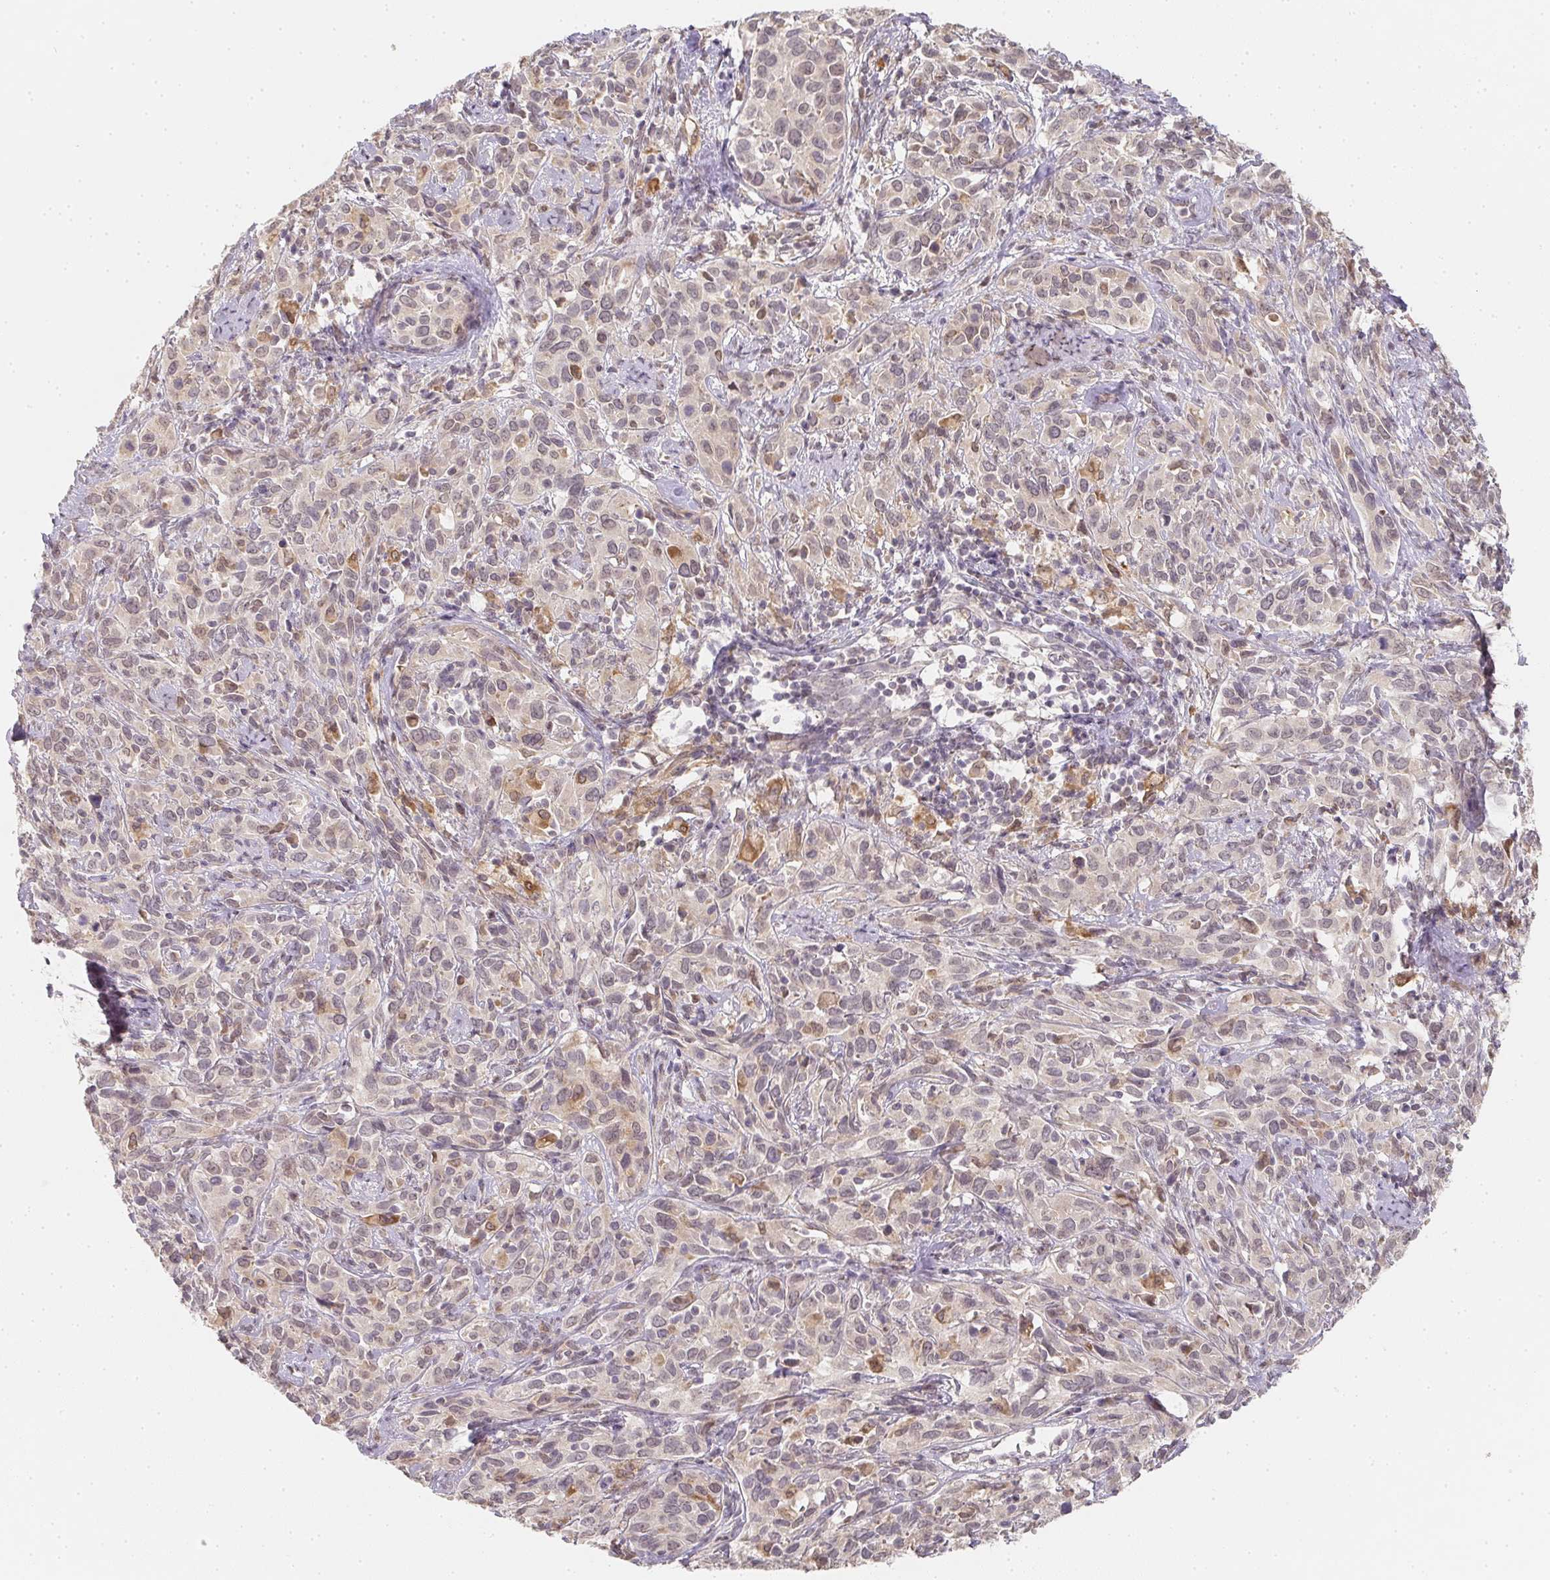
{"staining": {"intensity": "weak", "quantity": "25%-75%", "location": "nuclear"}, "tissue": "cervical cancer", "cell_type": "Tumor cells", "image_type": "cancer", "snomed": [{"axis": "morphology", "description": "Normal tissue, NOS"}, {"axis": "morphology", "description": "Squamous cell carcinoma, NOS"}, {"axis": "topography", "description": "Cervix"}], "caption": "Immunohistochemical staining of human cervical cancer (squamous cell carcinoma) exhibits weak nuclear protein positivity in approximately 25%-75% of tumor cells. (DAB IHC, brown staining for protein, blue staining for nuclei).", "gene": "SOAT1", "patient": {"sex": "female", "age": 51}}